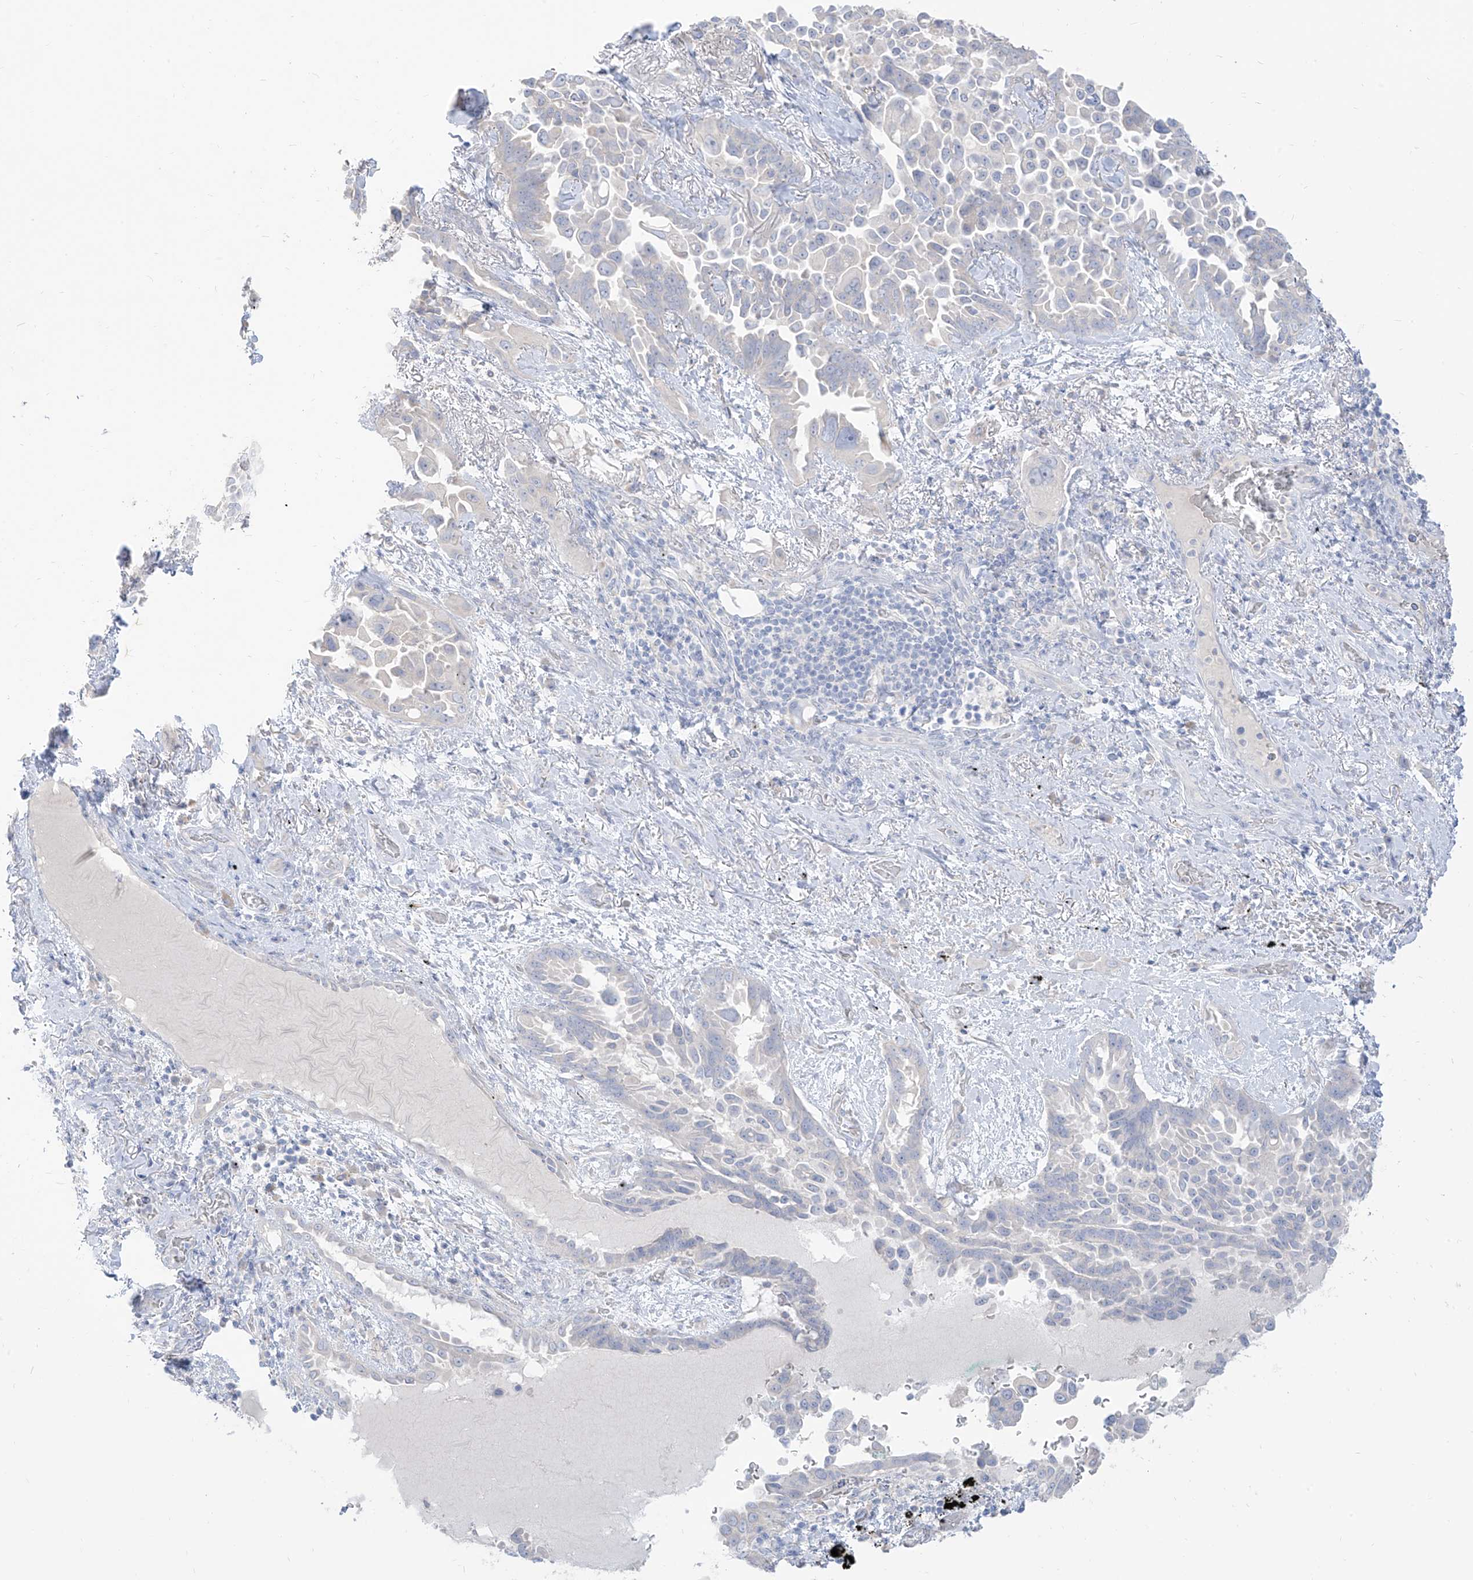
{"staining": {"intensity": "negative", "quantity": "none", "location": "none"}, "tissue": "lung cancer", "cell_type": "Tumor cells", "image_type": "cancer", "snomed": [{"axis": "morphology", "description": "Adenocarcinoma, NOS"}, {"axis": "topography", "description": "Lung"}], "caption": "The histopathology image demonstrates no staining of tumor cells in lung adenocarcinoma.", "gene": "ARHGEF40", "patient": {"sex": "female", "age": 67}}